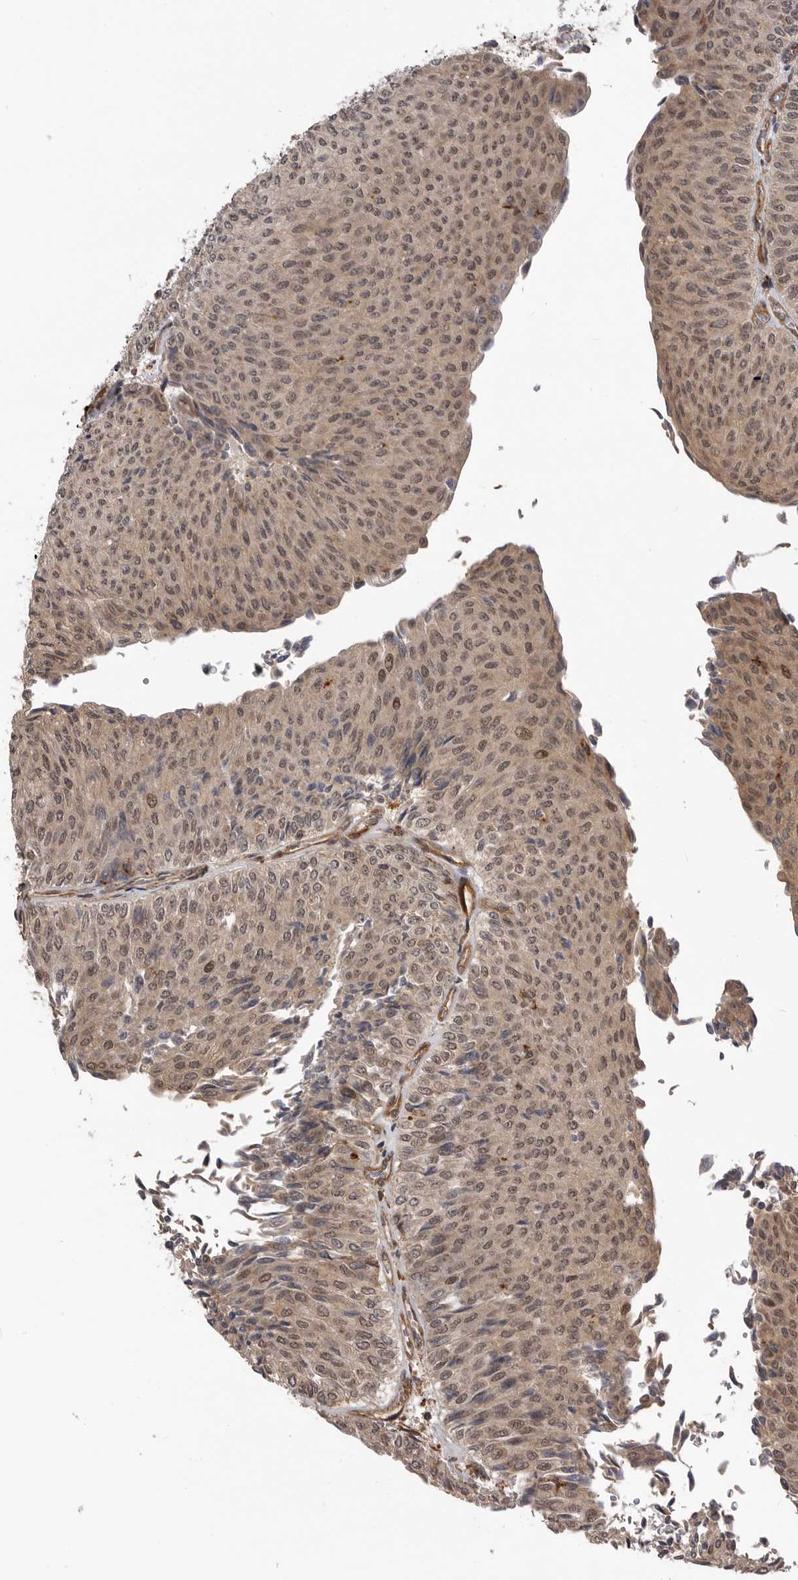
{"staining": {"intensity": "moderate", "quantity": ">75%", "location": "nuclear"}, "tissue": "urothelial cancer", "cell_type": "Tumor cells", "image_type": "cancer", "snomed": [{"axis": "morphology", "description": "Urothelial carcinoma, Low grade"}, {"axis": "topography", "description": "Urinary bladder"}], "caption": "Immunohistochemistry (IHC) photomicrograph of neoplastic tissue: low-grade urothelial carcinoma stained using immunohistochemistry (IHC) demonstrates medium levels of moderate protein expression localized specifically in the nuclear of tumor cells, appearing as a nuclear brown color.", "gene": "TRIM56", "patient": {"sex": "male", "age": 78}}